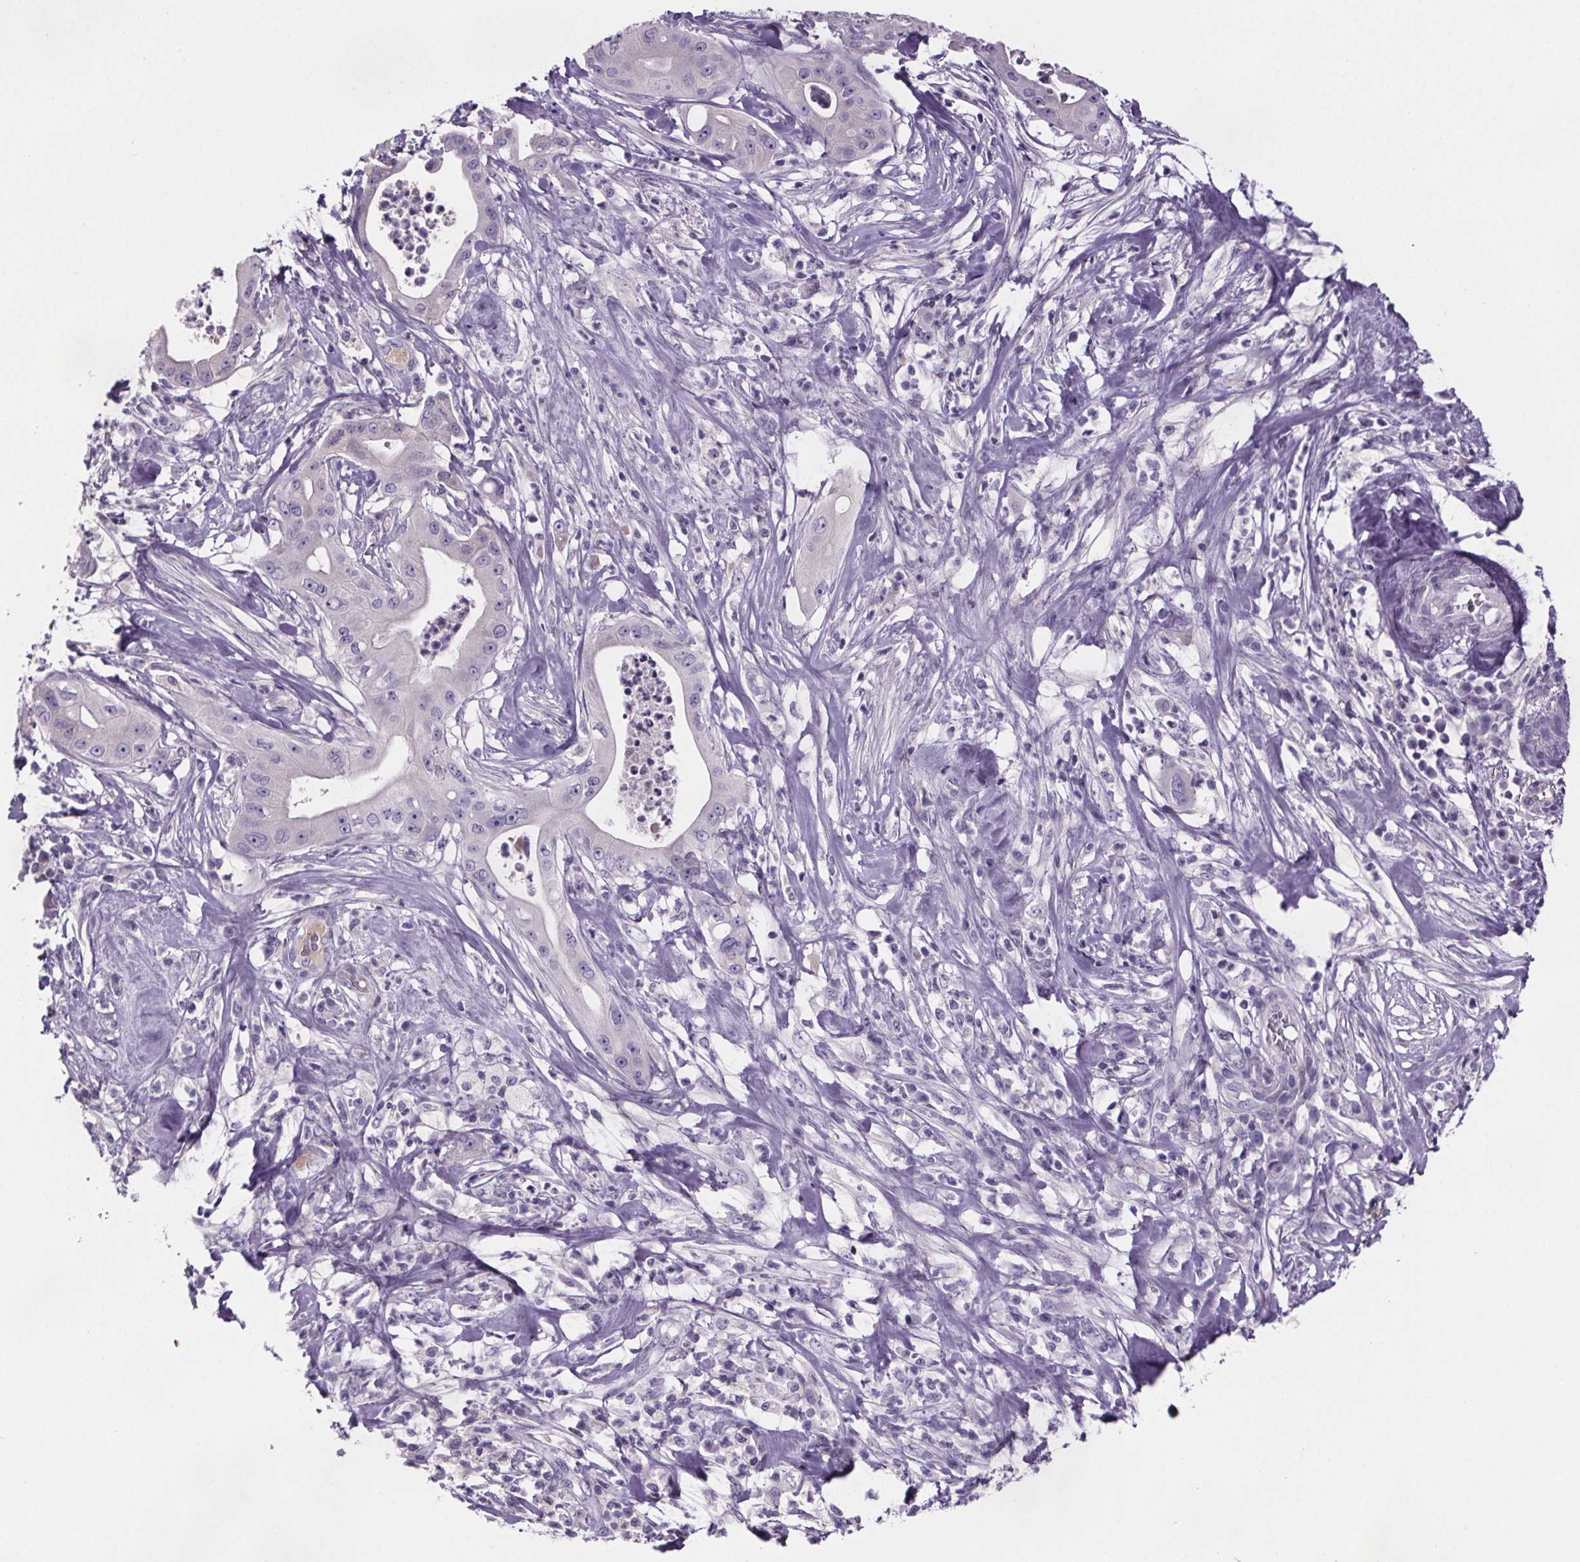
{"staining": {"intensity": "negative", "quantity": "none", "location": "none"}, "tissue": "pancreatic cancer", "cell_type": "Tumor cells", "image_type": "cancer", "snomed": [{"axis": "morphology", "description": "Adenocarcinoma, NOS"}, {"axis": "topography", "description": "Pancreas"}], "caption": "This is an immunohistochemistry histopathology image of human adenocarcinoma (pancreatic). There is no expression in tumor cells.", "gene": "CUBN", "patient": {"sex": "male", "age": 71}}